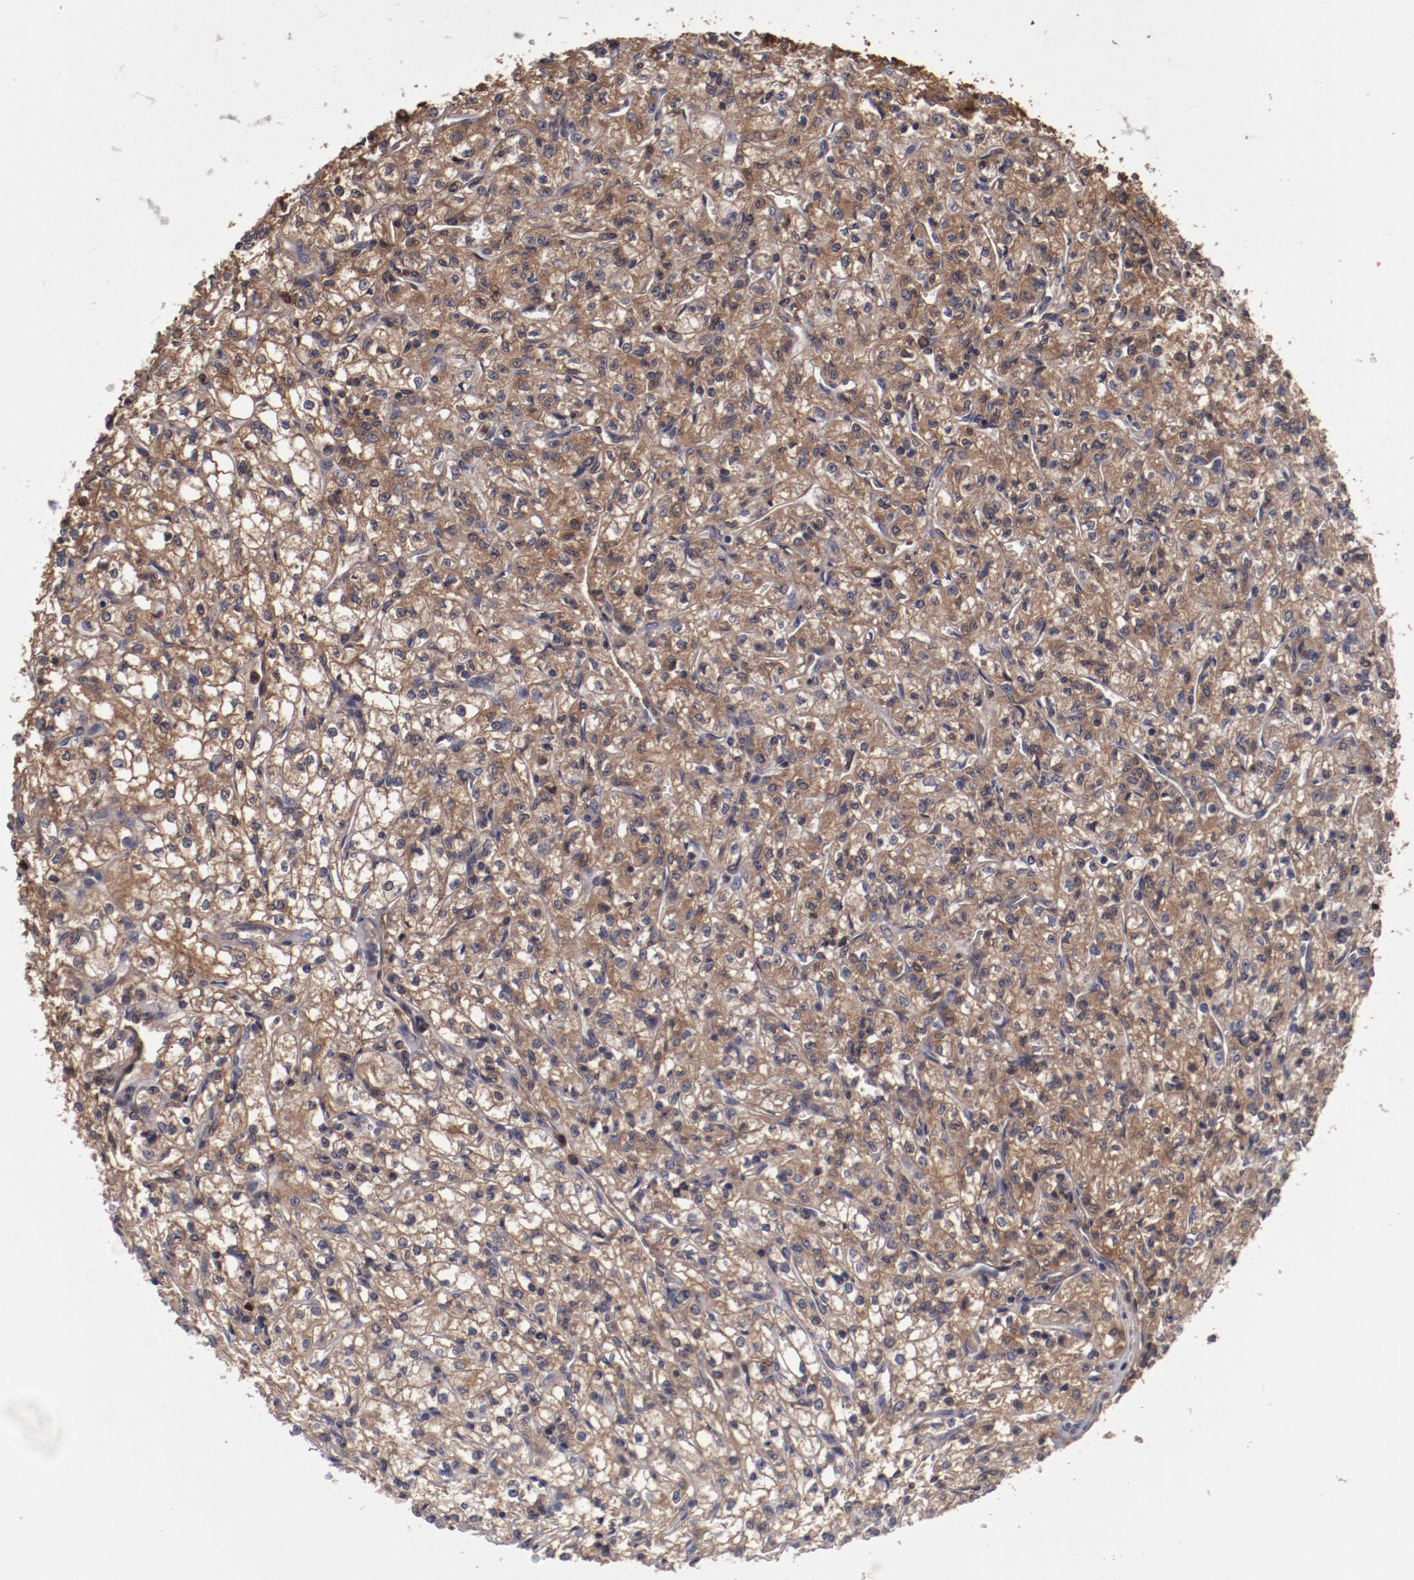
{"staining": {"intensity": "strong", "quantity": ">75%", "location": "cytoplasmic/membranous"}, "tissue": "renal cancer", "cell_type": "Tumor cells", "image_type": "cancer", "snomed": [{"axis": "morphology", "description": "Adenocarcinoma, NOS"}, {"axis": "topography", "description": "Kidney"}], "caption": "Tumor cells show high levels of strong cytoplasmic/membranous positivity in about >75% of cells in renal cancer (adenocarcinoma).", "gene": "CP", "patient": {"sex": "male", "age": 61}}